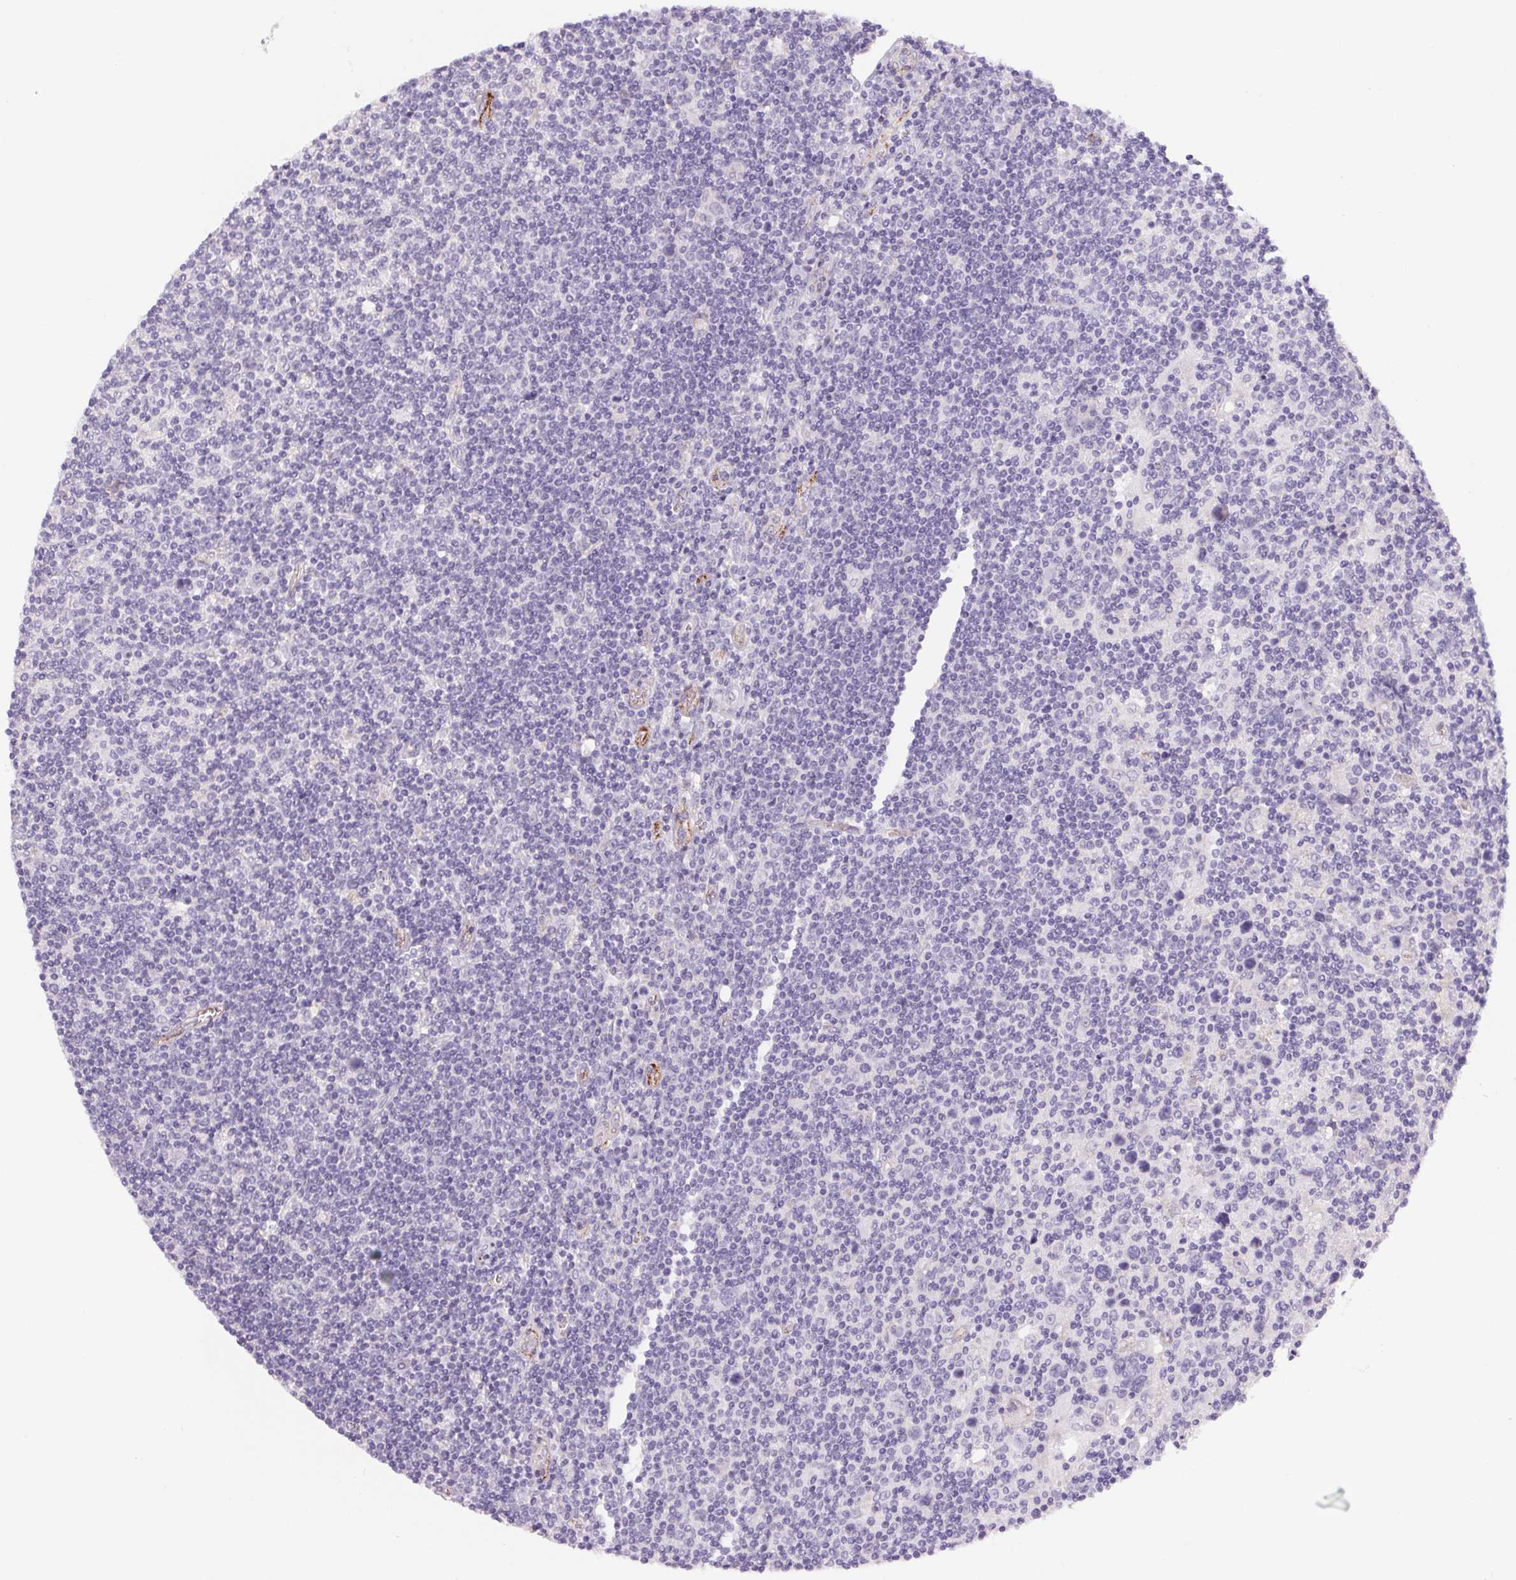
{"staining": {"intensity": "negative", "quantity": "none", "location": "none"}, "tissue": "lymphoma", "cell_type": "Tumor cells", "image_type": "cancer", "snomed": [{"axis": "morphology", "description": "Hodgkin's disease, NOS"}, {"axis": "topography", "description": "Lymph node"}], "caption": "Human Hodgkin's disease stained for a protein using IHC shows no positivity in tumor cells.", "gene": "LPA", "patient": {"sex": "male", "age": 40}}